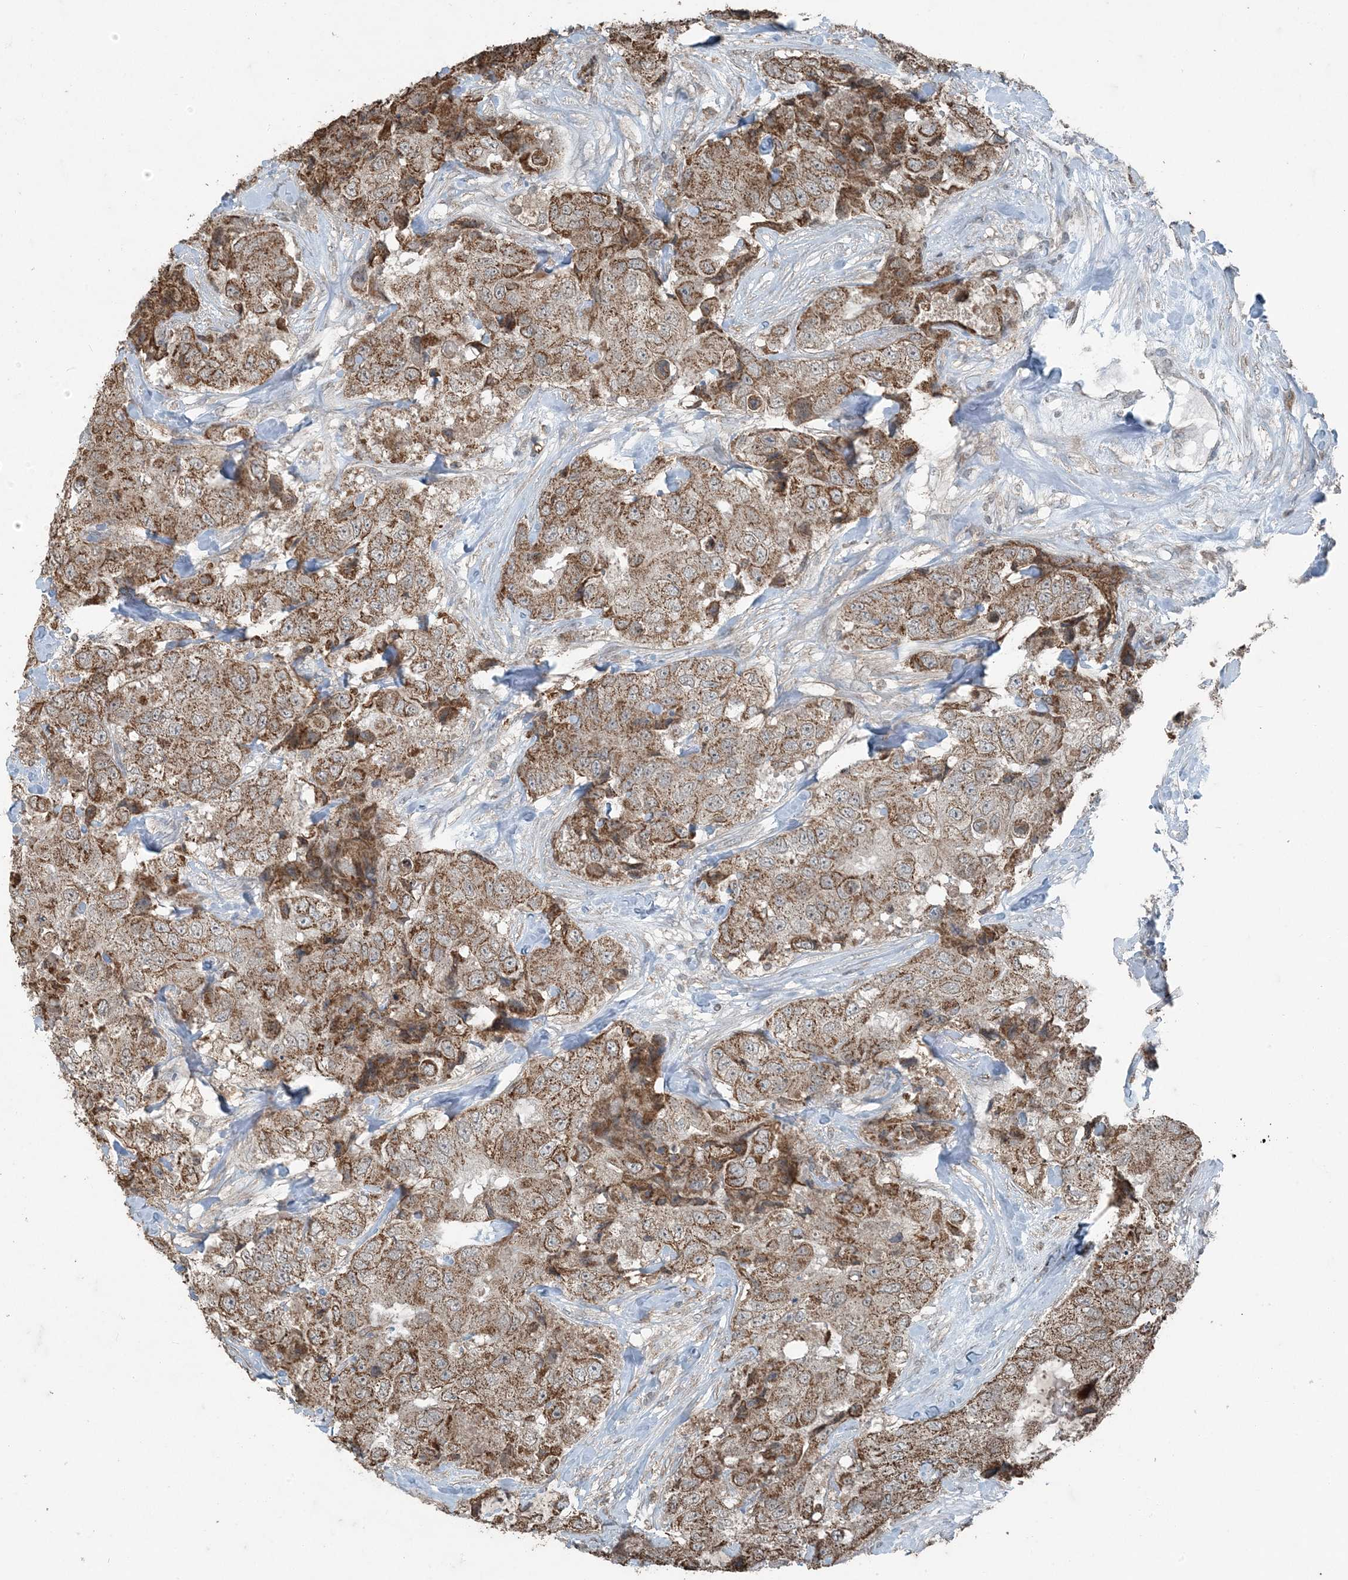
{"staining": {"intensity": "moderate", "quantity": ">75%", "location": "cytoplasmic/membranous"}, "tissue": "breast cancer", "cell_type": "Tumor cells", "image_type": "cancer", "snomed": [{"axis": "morphology", "description": "Duct carcinoma"}, {"axis": "topography", "description": "Breast"}], "caption": "About >75% of tumor cells in human intraductal carcinoma (breast) exhibit moderate cytoplasmic/membranous protein positivity as visualized by brown immunohistochemical staining.", "gene": "GNL1", "patient": {"sex": "female", "age": 62}}